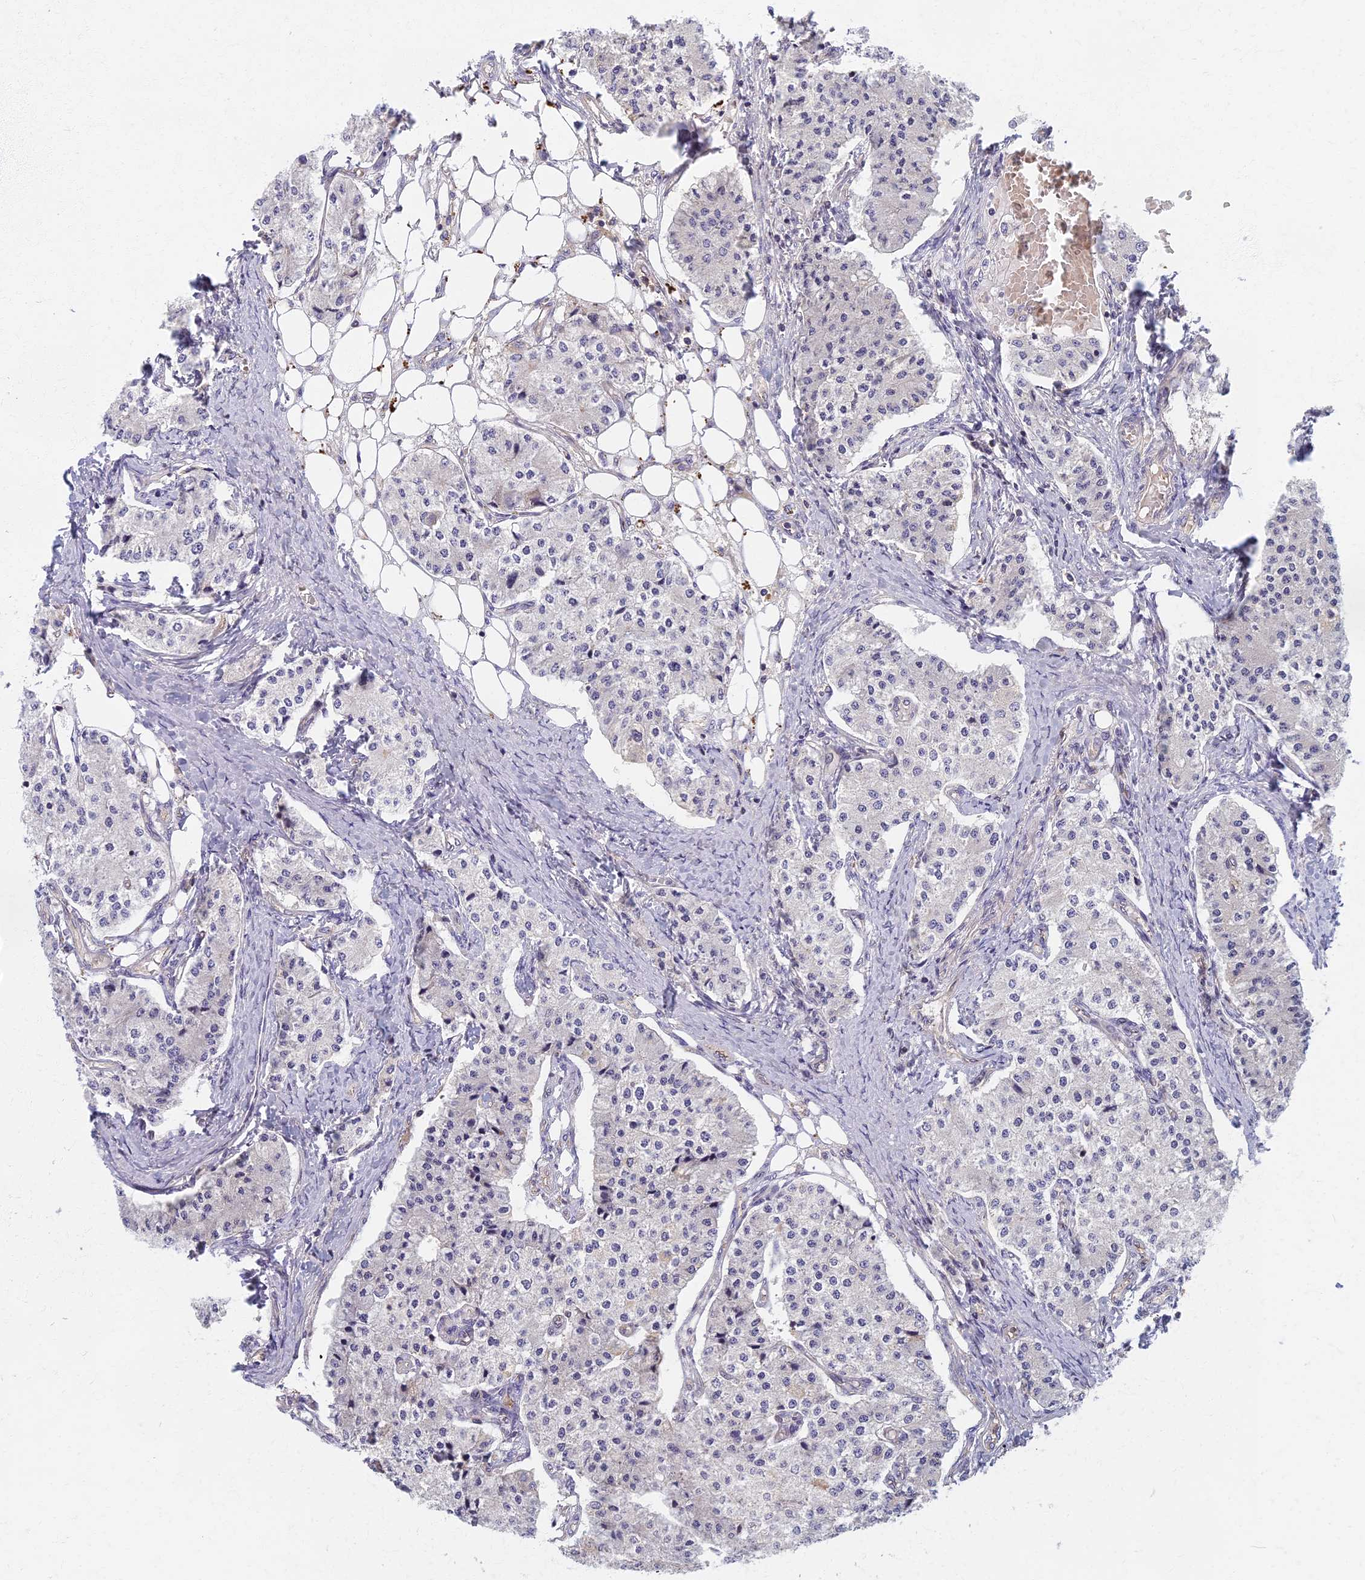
{"staining": {"intensity": "negative", "quantity": "none", "location": "none"}, "tissue": "carcinoid", "cell_type": "Tumor cells", "image_type": "cancer", "snomed": [{"axis": "morphology", "description": "Carcinoid, malignant, NOS"}, {"axis": "topography", "description": "Colon"}], "caption": "This is an immunohistochemistry (IHC) image of malignant carcinoid. There is no positivity in tumor cells.", "gene": "AP4E1", "patient": {"sex": "female", "age": 52}}